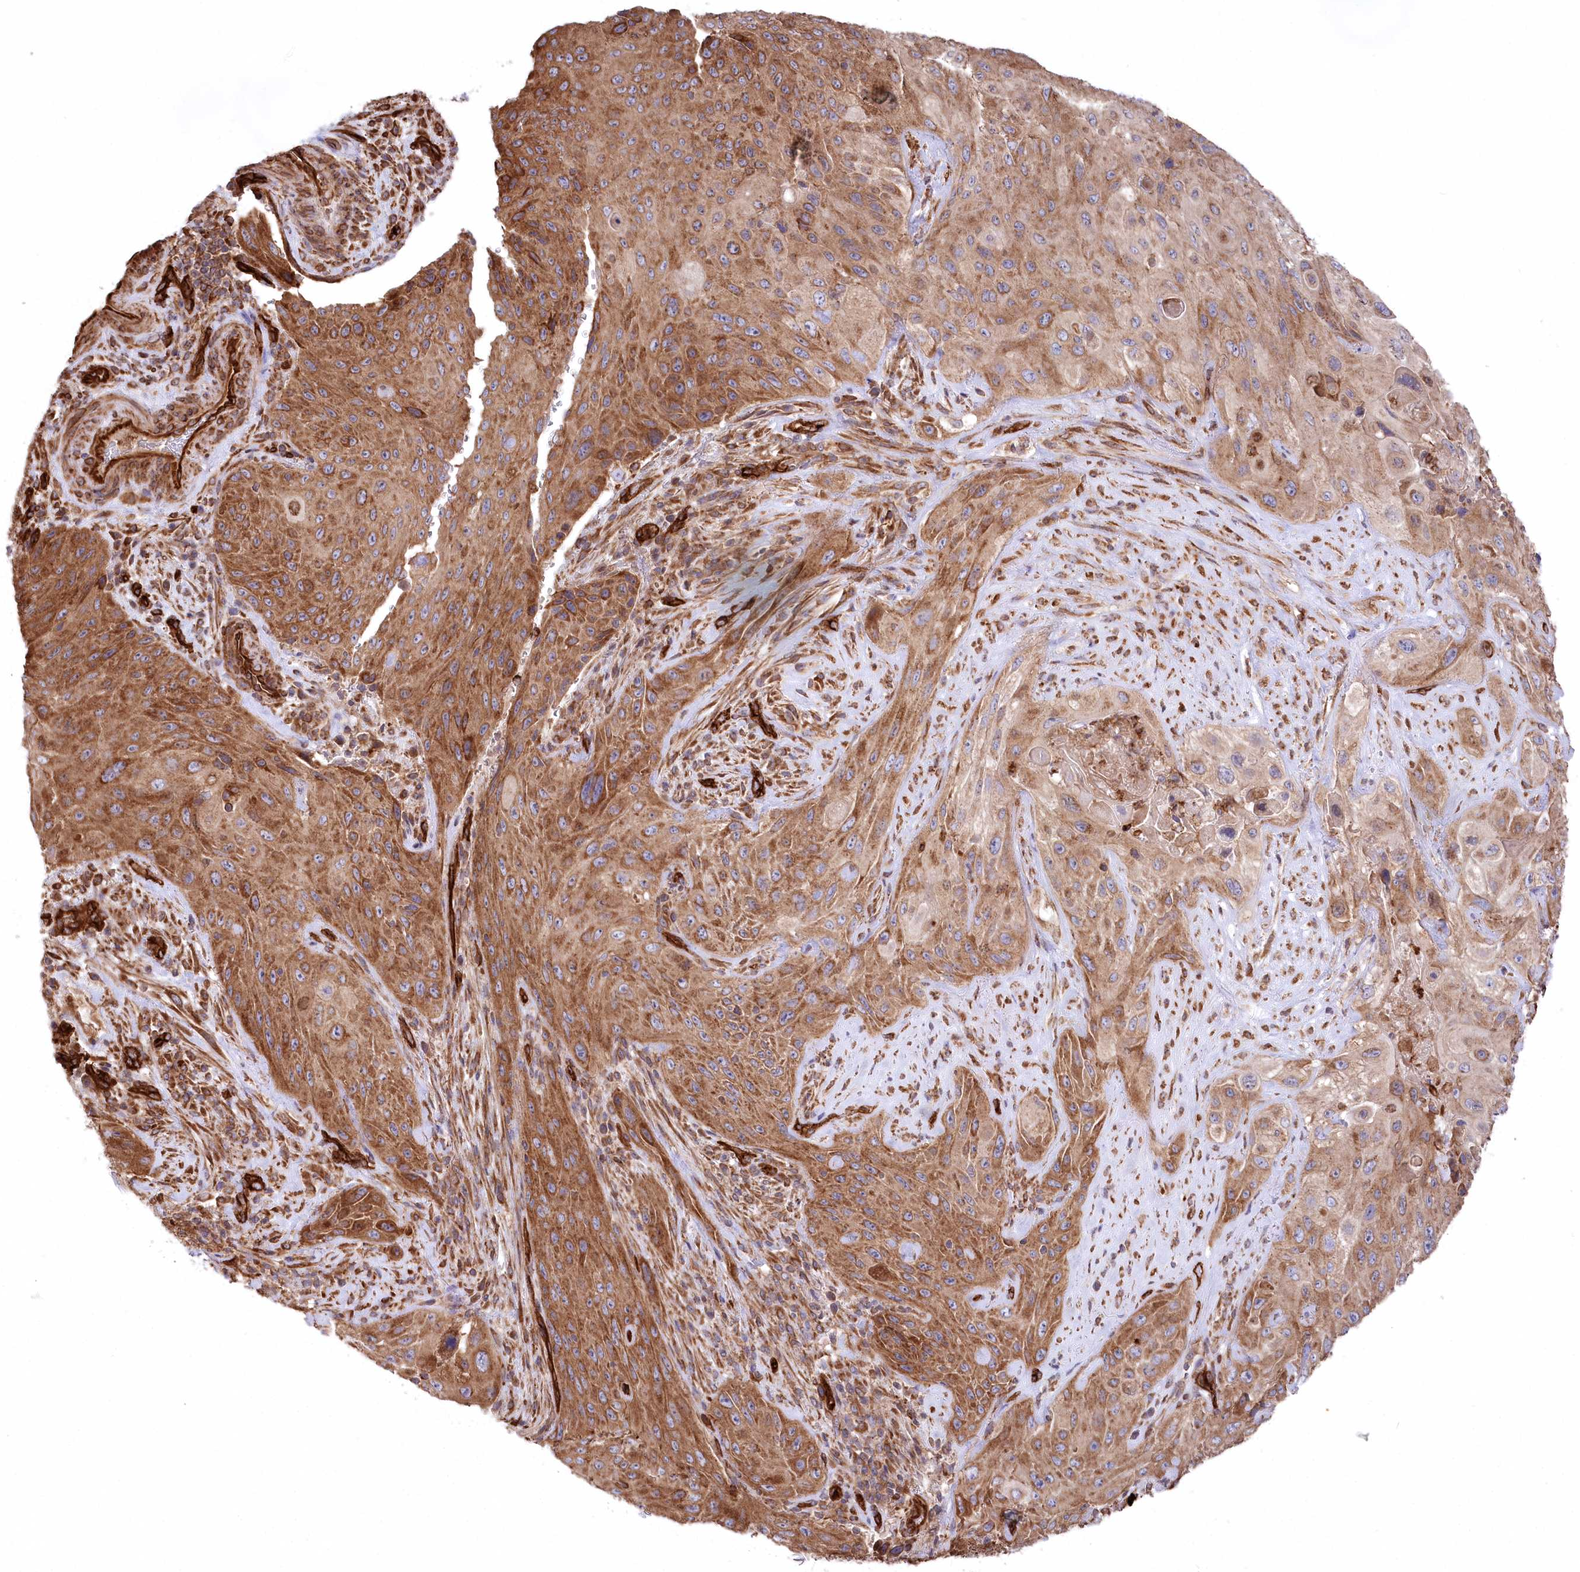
{"staining": {"intensity": "moderate", "quantity": ">75%", "location": "cytoplasmic/membranous"}, "tissue": "cervical cancer", "cell_type": "Tumor cells", "image_type": "cancer", "snomed": [{"axis": "morphology", "description": "Squamous cell carcinoma, NOS"}, {"axis": "topography", "description": "Cervix"}], "caption": "Protein analysis of squamous cell carcinoma (cervical) tissue displays moderate cytoplasmic/membranous expression in about >75% of tumor cells.", "gene": "MTPAP", "patient": {"sex": "female", "age": 42}}